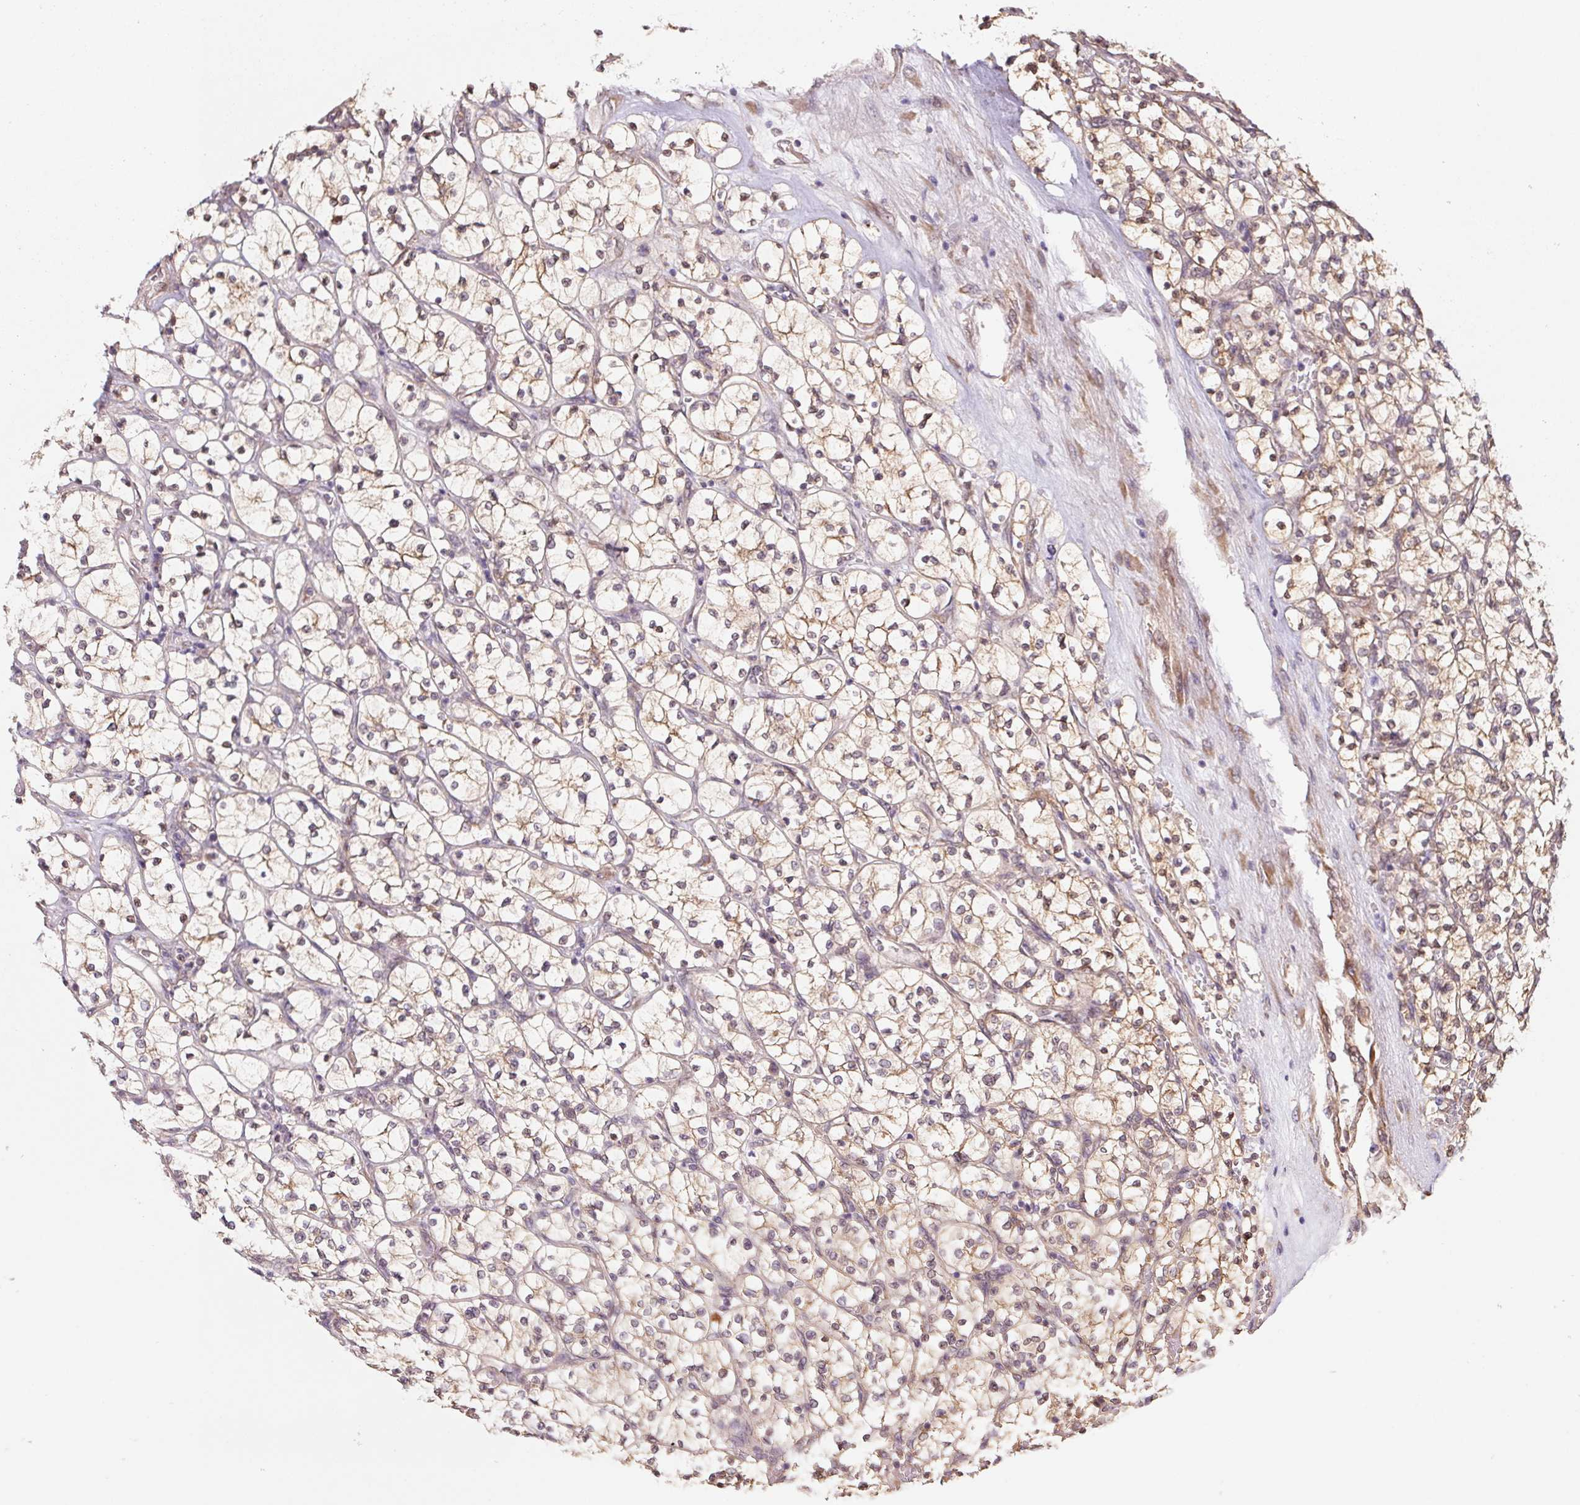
{"staining": {"intensity": "weak", "quantity": "25%-75%", "location": "cytoplasmic/membranous,nuclear"}, "tissue": "renal cancer", "cell_type": "Tumor cells", "image_type": "cancer", "snomed": [{"axis": "morphology", "description": "Adenocarcinoma, NOS"}, {"axis": "topography", "description": "Kidney"}], "caption": "Weak cytoplasmic/membranous and nuclear protein expression is present in about 25%-75% of tumor cells in renal cancer (adenocarcinoma). Nuclei are stained in blue.", "gene": "RRM1", "patient": {"sex": "female", "age": 64}}